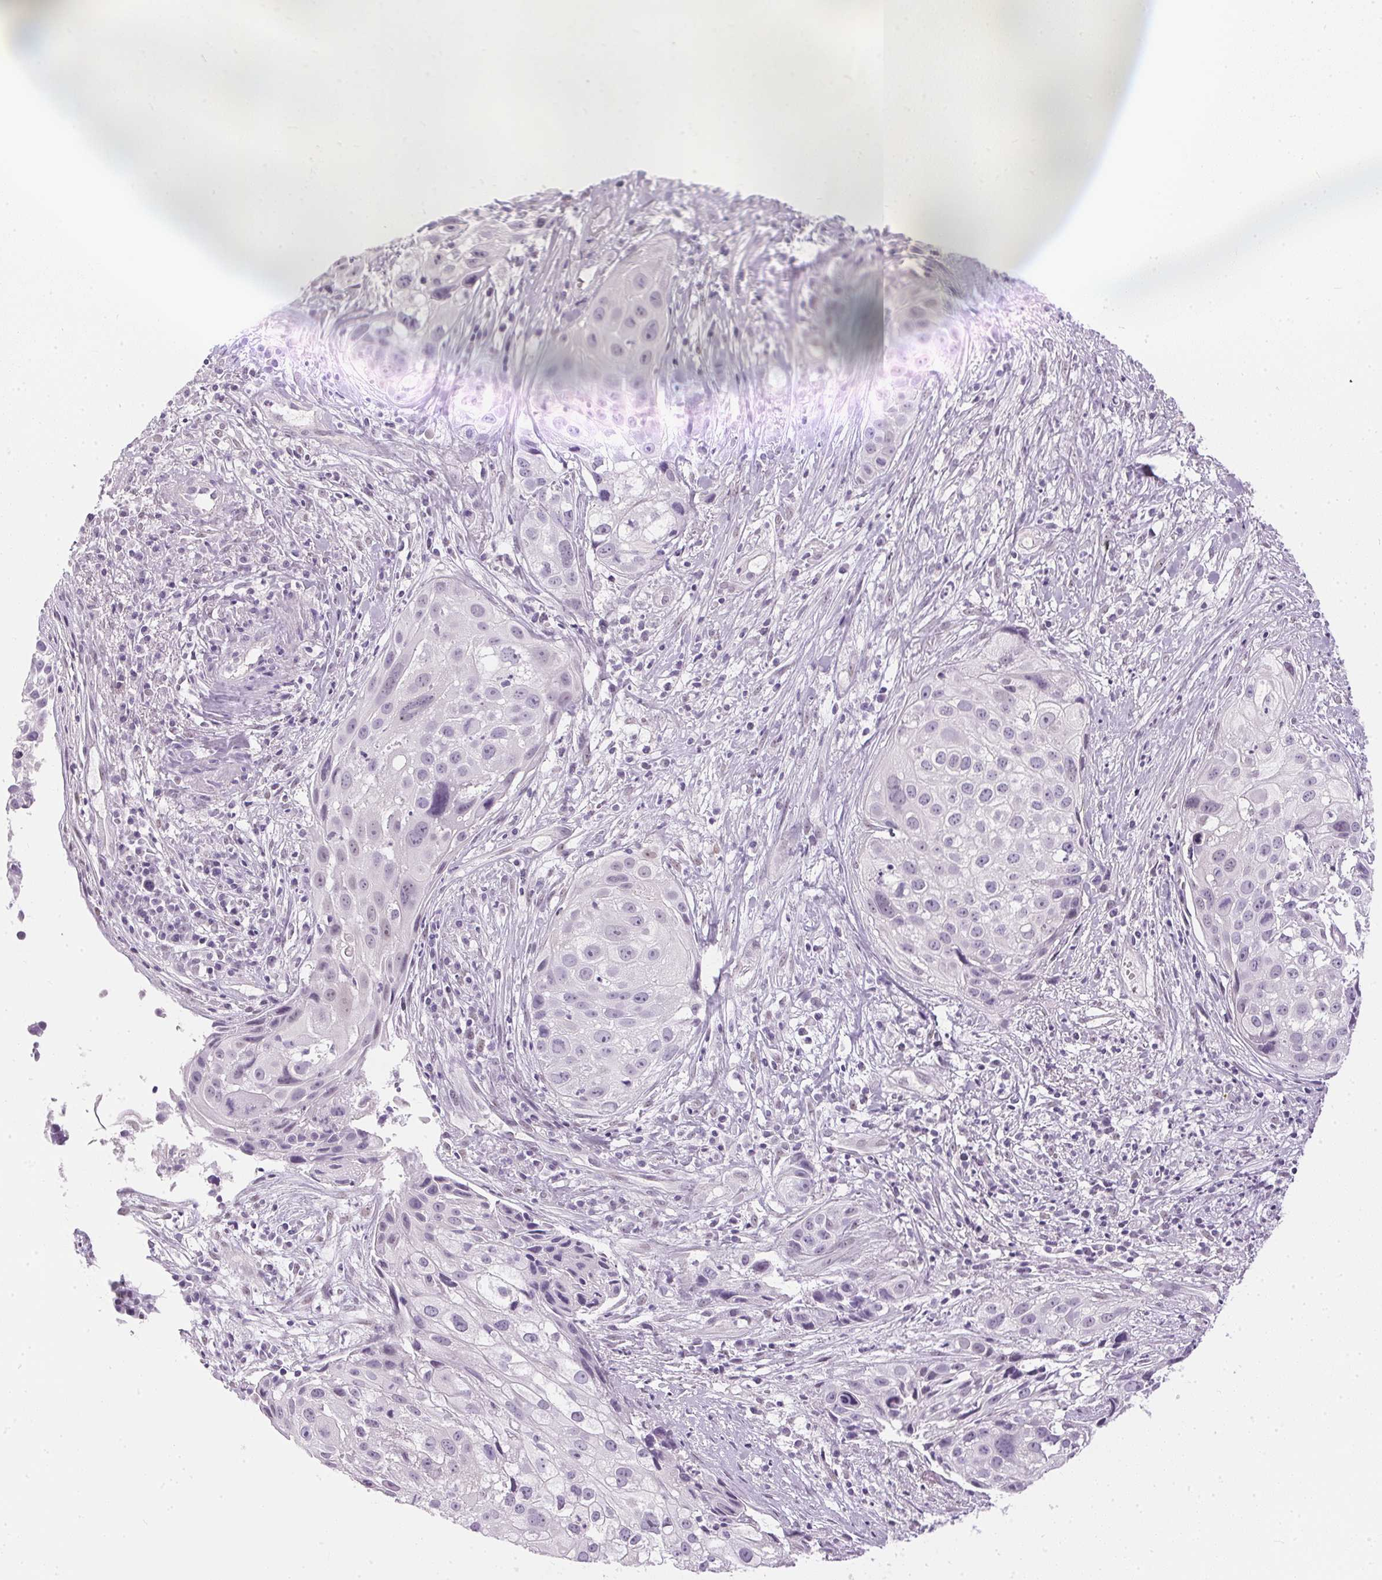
{"staining": {"intensity": "negative", "quantity": "none", "location": "none"}, "tissue": "cervical cancer", "cell_type": "Tumor cells", "image_type": "cancer", "snomed": [{"axis": "morphology", "description": "Squamous cell carcinoma, NOS"}, {"axis": "topography", "description": "Cervix"}], "caption": "The image shows no significant staining in tumor cells of cervical cancer (squamous cell carcinoma). (Immunohistochemistry (ihc), brightfield microscopy, high magnification).", "gene": "GBP6", "patient": {"sex": "female", "age": 53}}